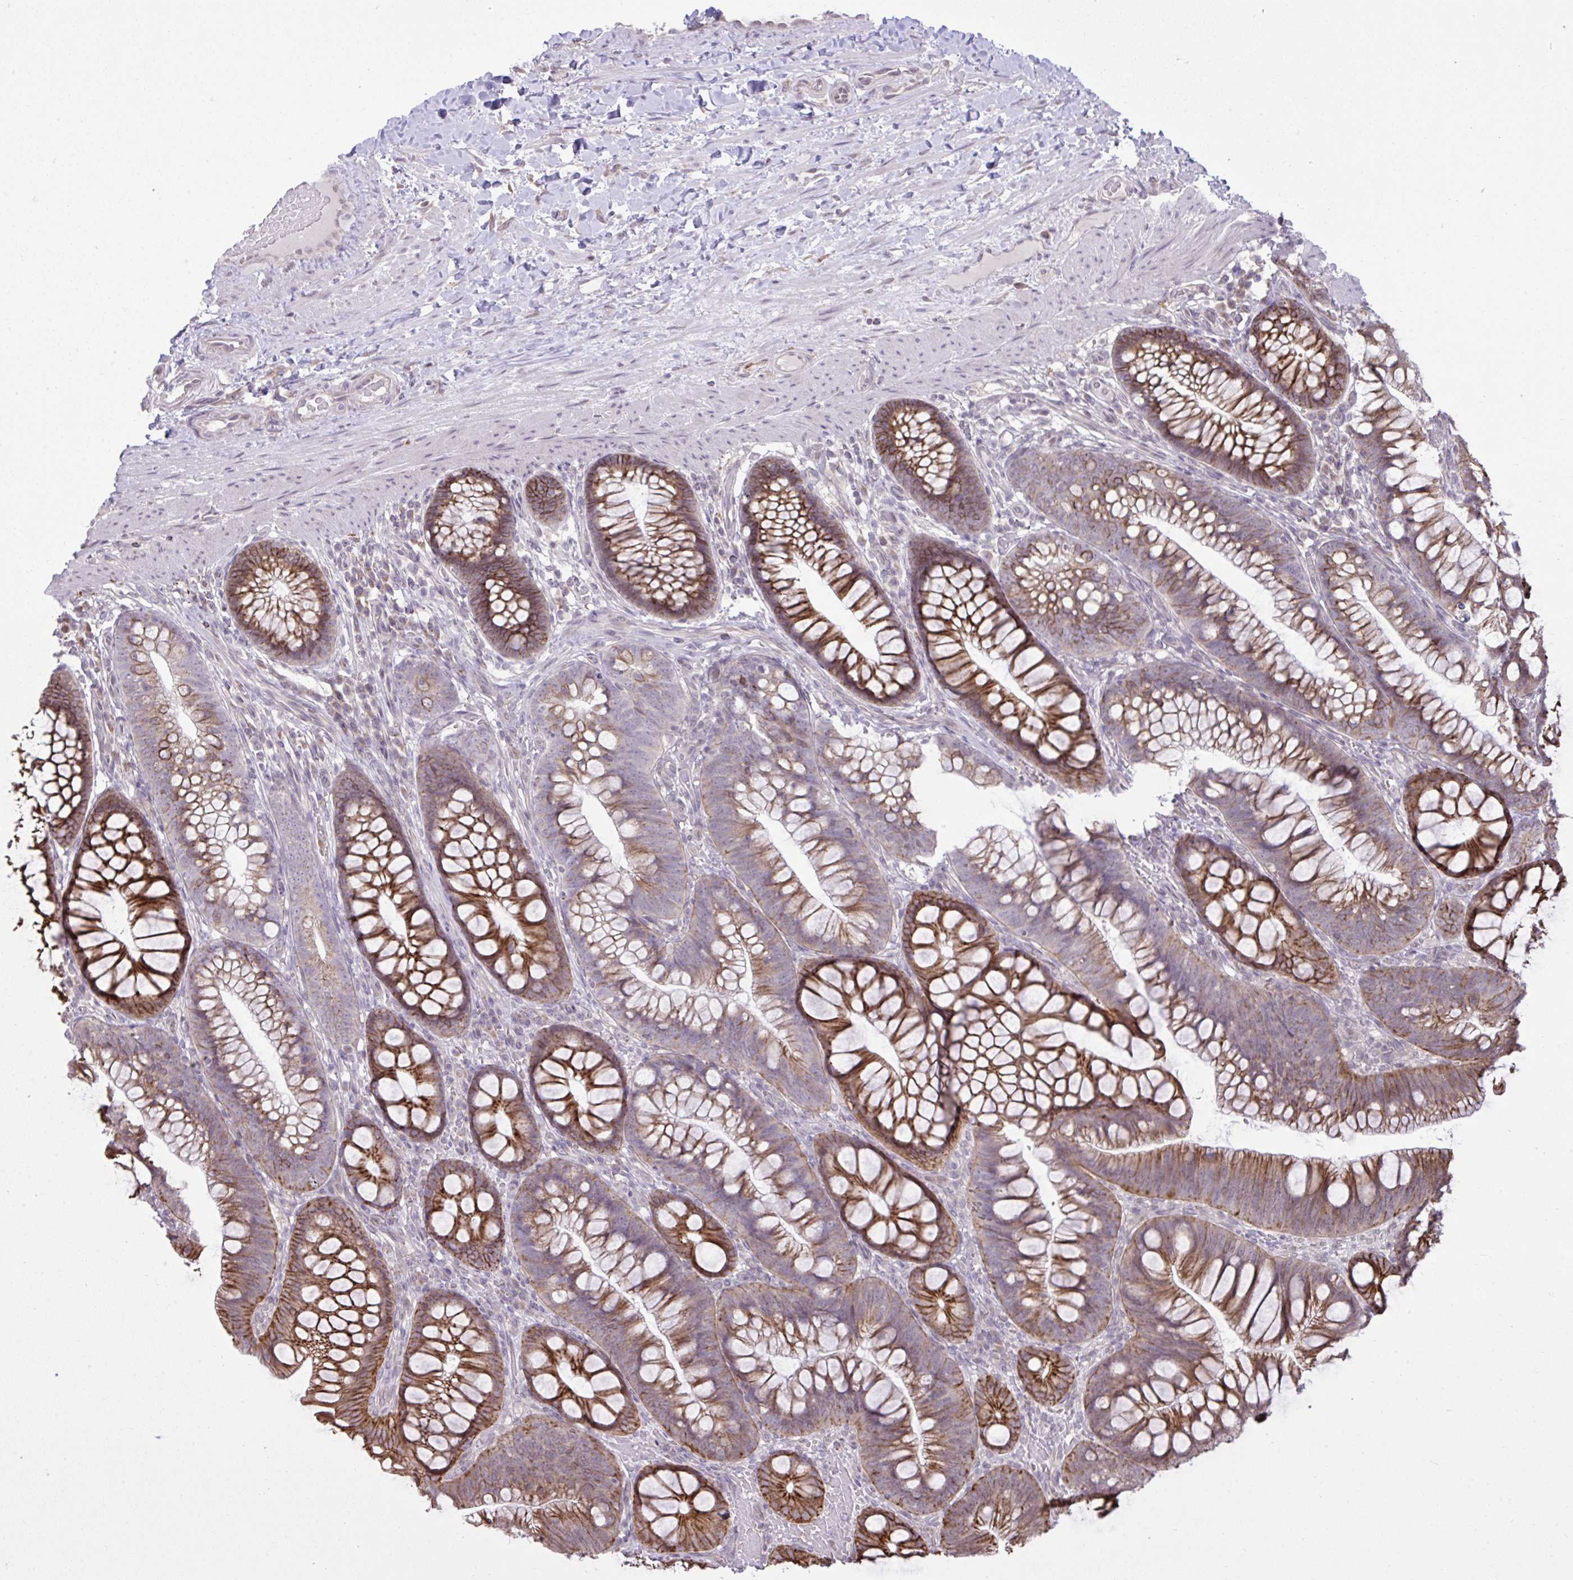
{"staining": {"intensity": "negative", "quantity": "none", "location": "none"}, "tissue": "colon", "cell_type": "Endothelial cells", "image_type": "normal", "snomed": [{"axis": "morphology", "description": "Normal tissue, NOS"}, {"axis": "morphology", "description": "Adenoma, NOS"}, {"axis": "topography", "description": "Soft tissue"}, {"axis": "topography", "description": "Colon"}], "caption": "Histopathology image shows no significant protein positivity in endothelial cells of normal colon.", "gene": "CYP20A1", "patient": {"sex": "male", "age": 47}}